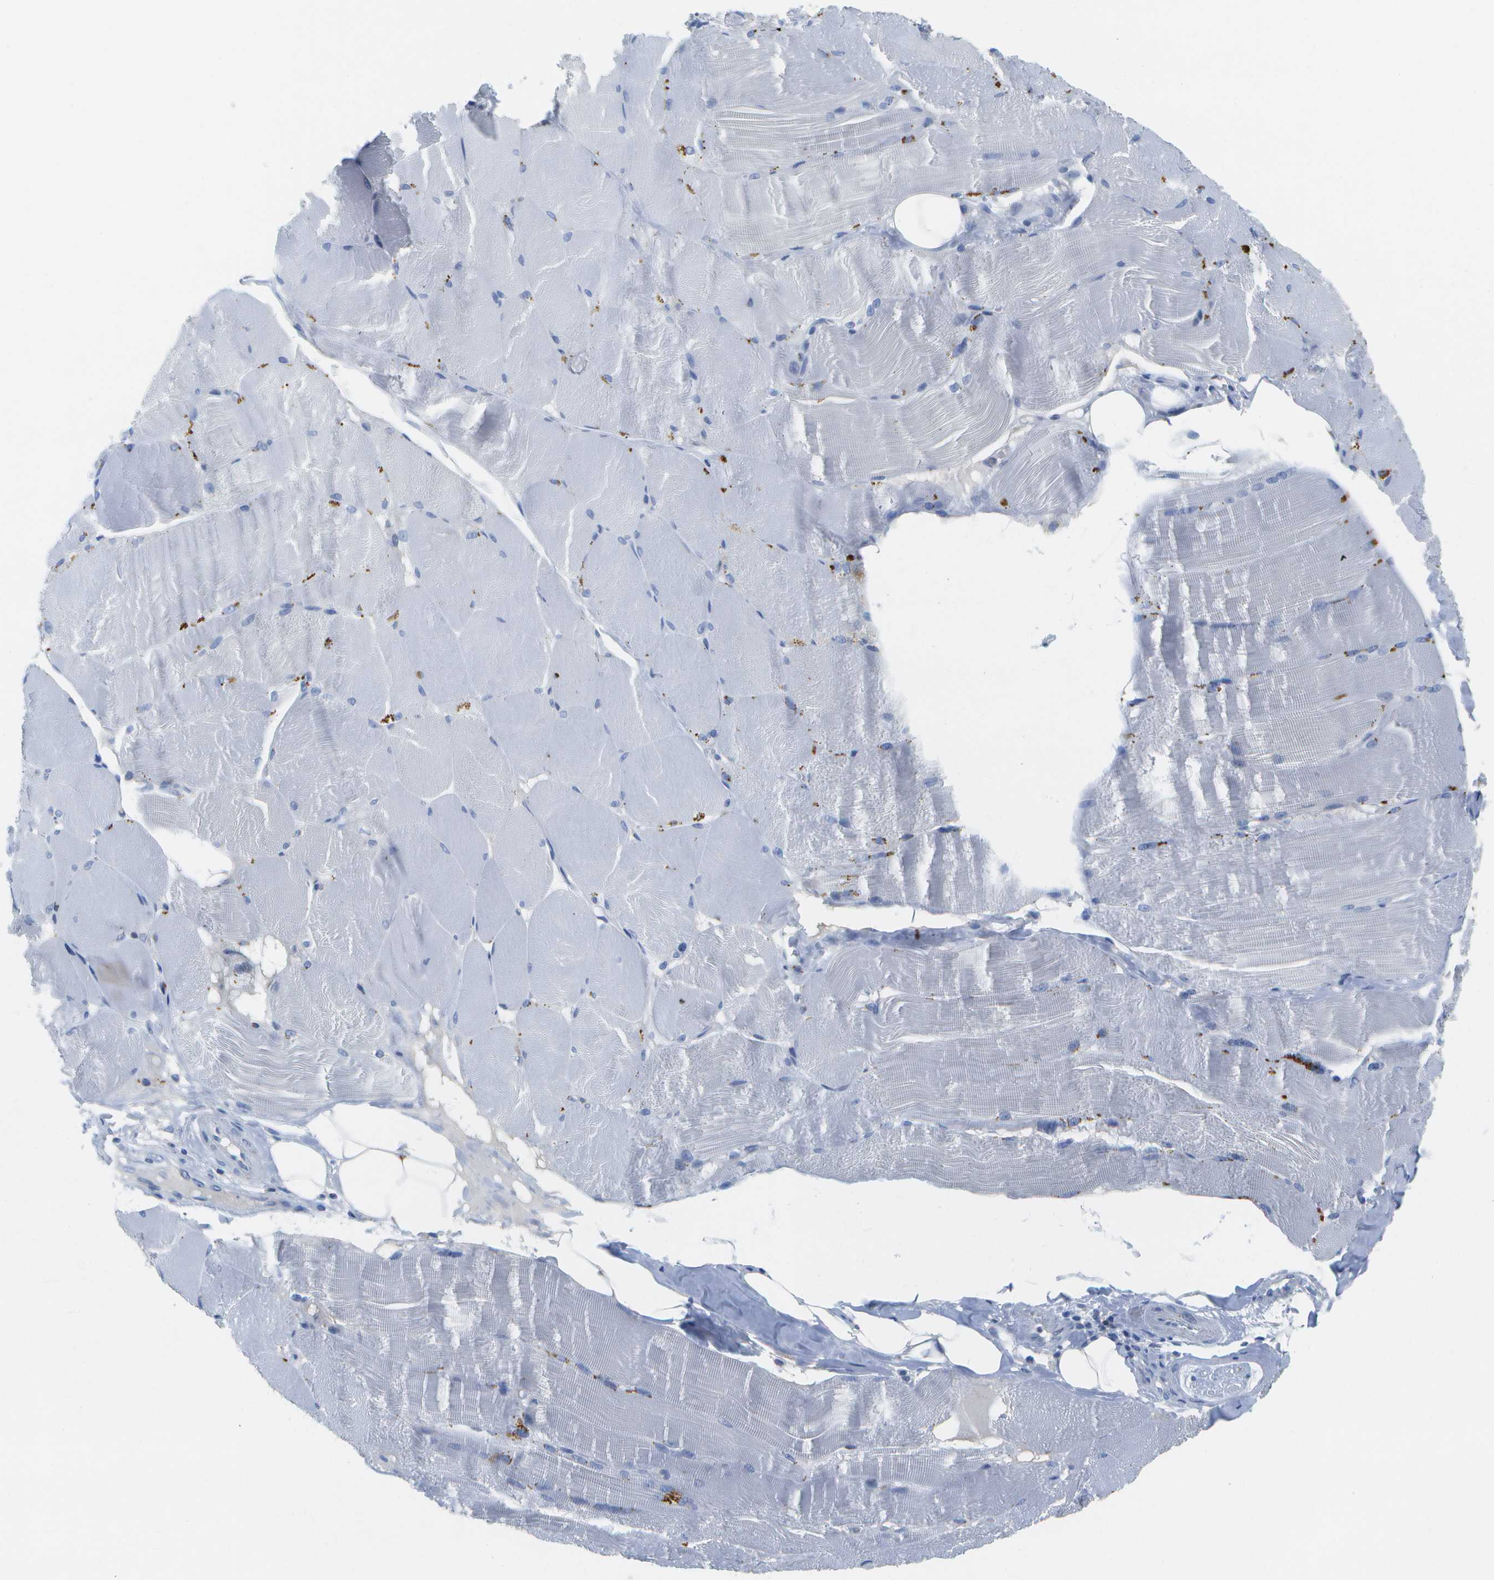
{"staining": {"intensity": "negative", "quantity": "none", "location": "none"}, "tissue": "skeletal muscle", "cell_type": "Myocytes", "image_type": "normal", "snomed": [{"axis": "morphology", "description": "Normal tissue, NOS"}, {"axis": "topography", "description": "Skin"}, {"axis": "topography", "description": "Skeletal muscle"}], "caption": "Protein analysis of normal skeletal muscle displays no significant staining in myocytes.", "gene": "MS4A1", "patient": {"sex": "male", "age": 83}}